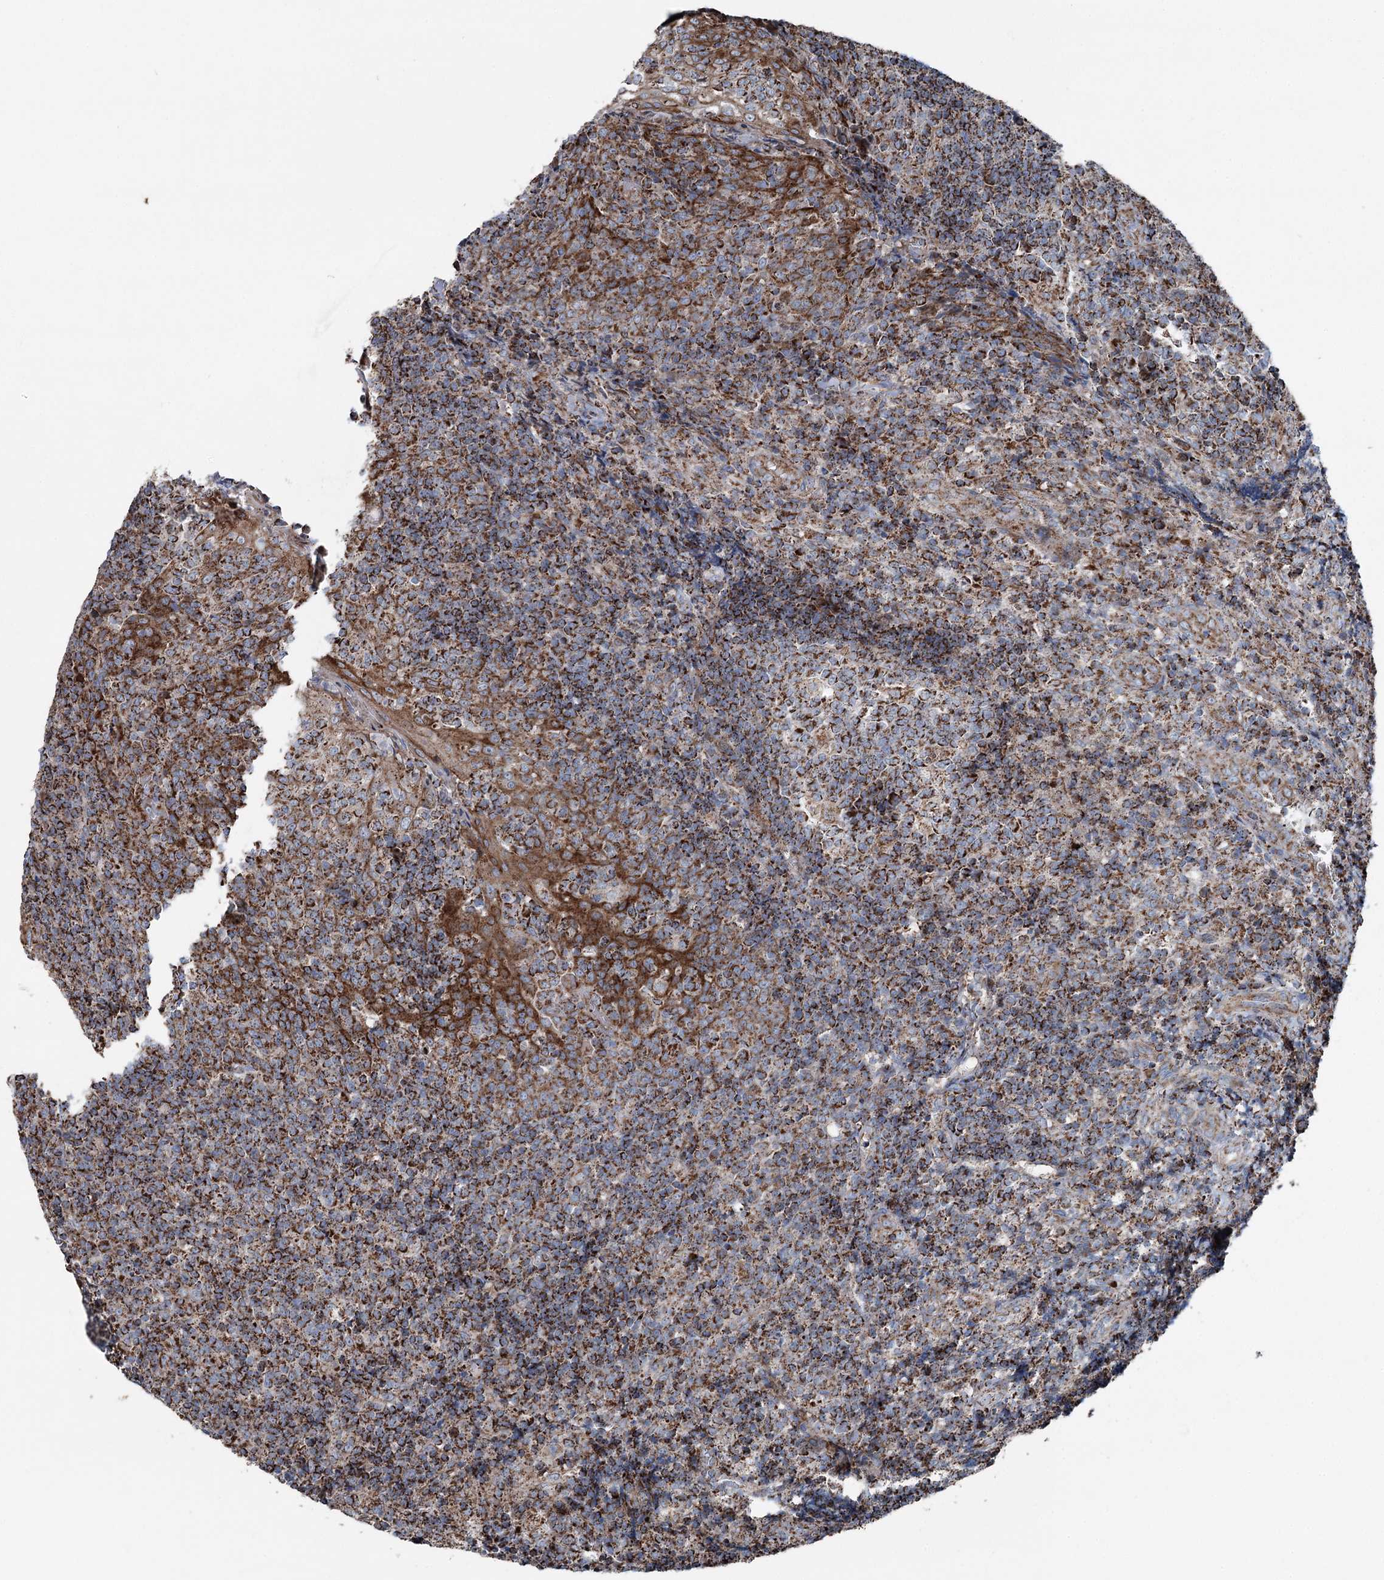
{"staining": {"intensity": "strong", "quantity": ">75%", "location": "cytoplasmic/membranous"}, "tissue": "tonsil", "cell_type": "Germinal center cells", "image_type": "normal", "snomed": [{"axis": "morphology", "description": "Normal tissue, NOS"}, {"axis": "topography", "description": "Tonsil"}], "caption": "Tonsil stained with a protein marker displays strong staining in germinal center cells.", "gene": "UCN3", "patient": {"sex": "female", "age": 19}}